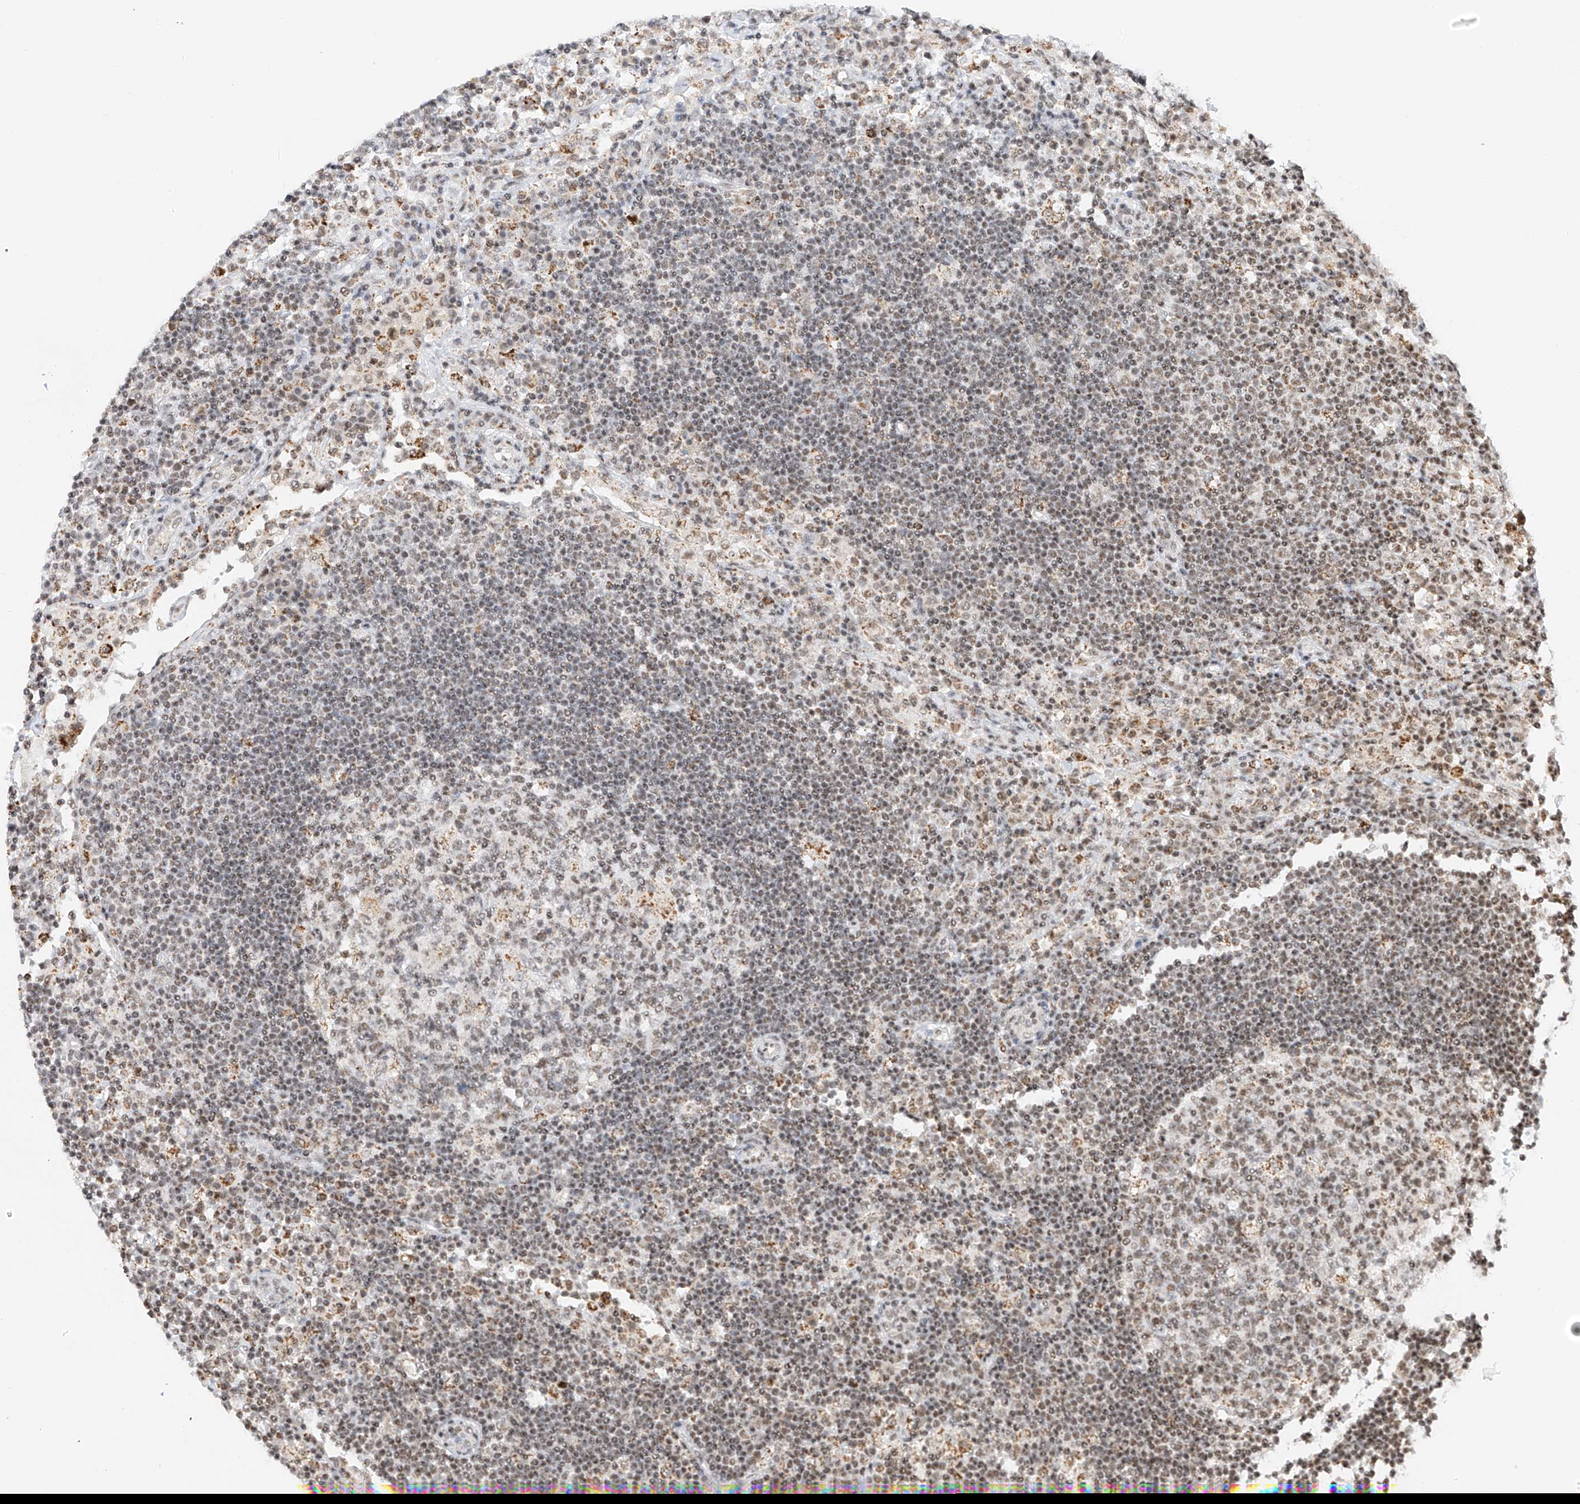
{"staining": {"intensity": "weak", "quantity": "25%-75%", "location": "nuclear"}, "tissue": "lymph node", "cell_type": "Germinal center cells", "image_type": "normal", "snomed": [{"axis": "morphology", "description": "Normal tissue, NOS"}, {"axis": "topography", "description": "Lymph node"}], "caption": "This image exhibits IHC staining of benign human lymph node, with low weak nuclear positivity in about 25%-75% of germinal center cells.", "gene": "NRF1", "patient": {"sex": "female", "age": 53}}